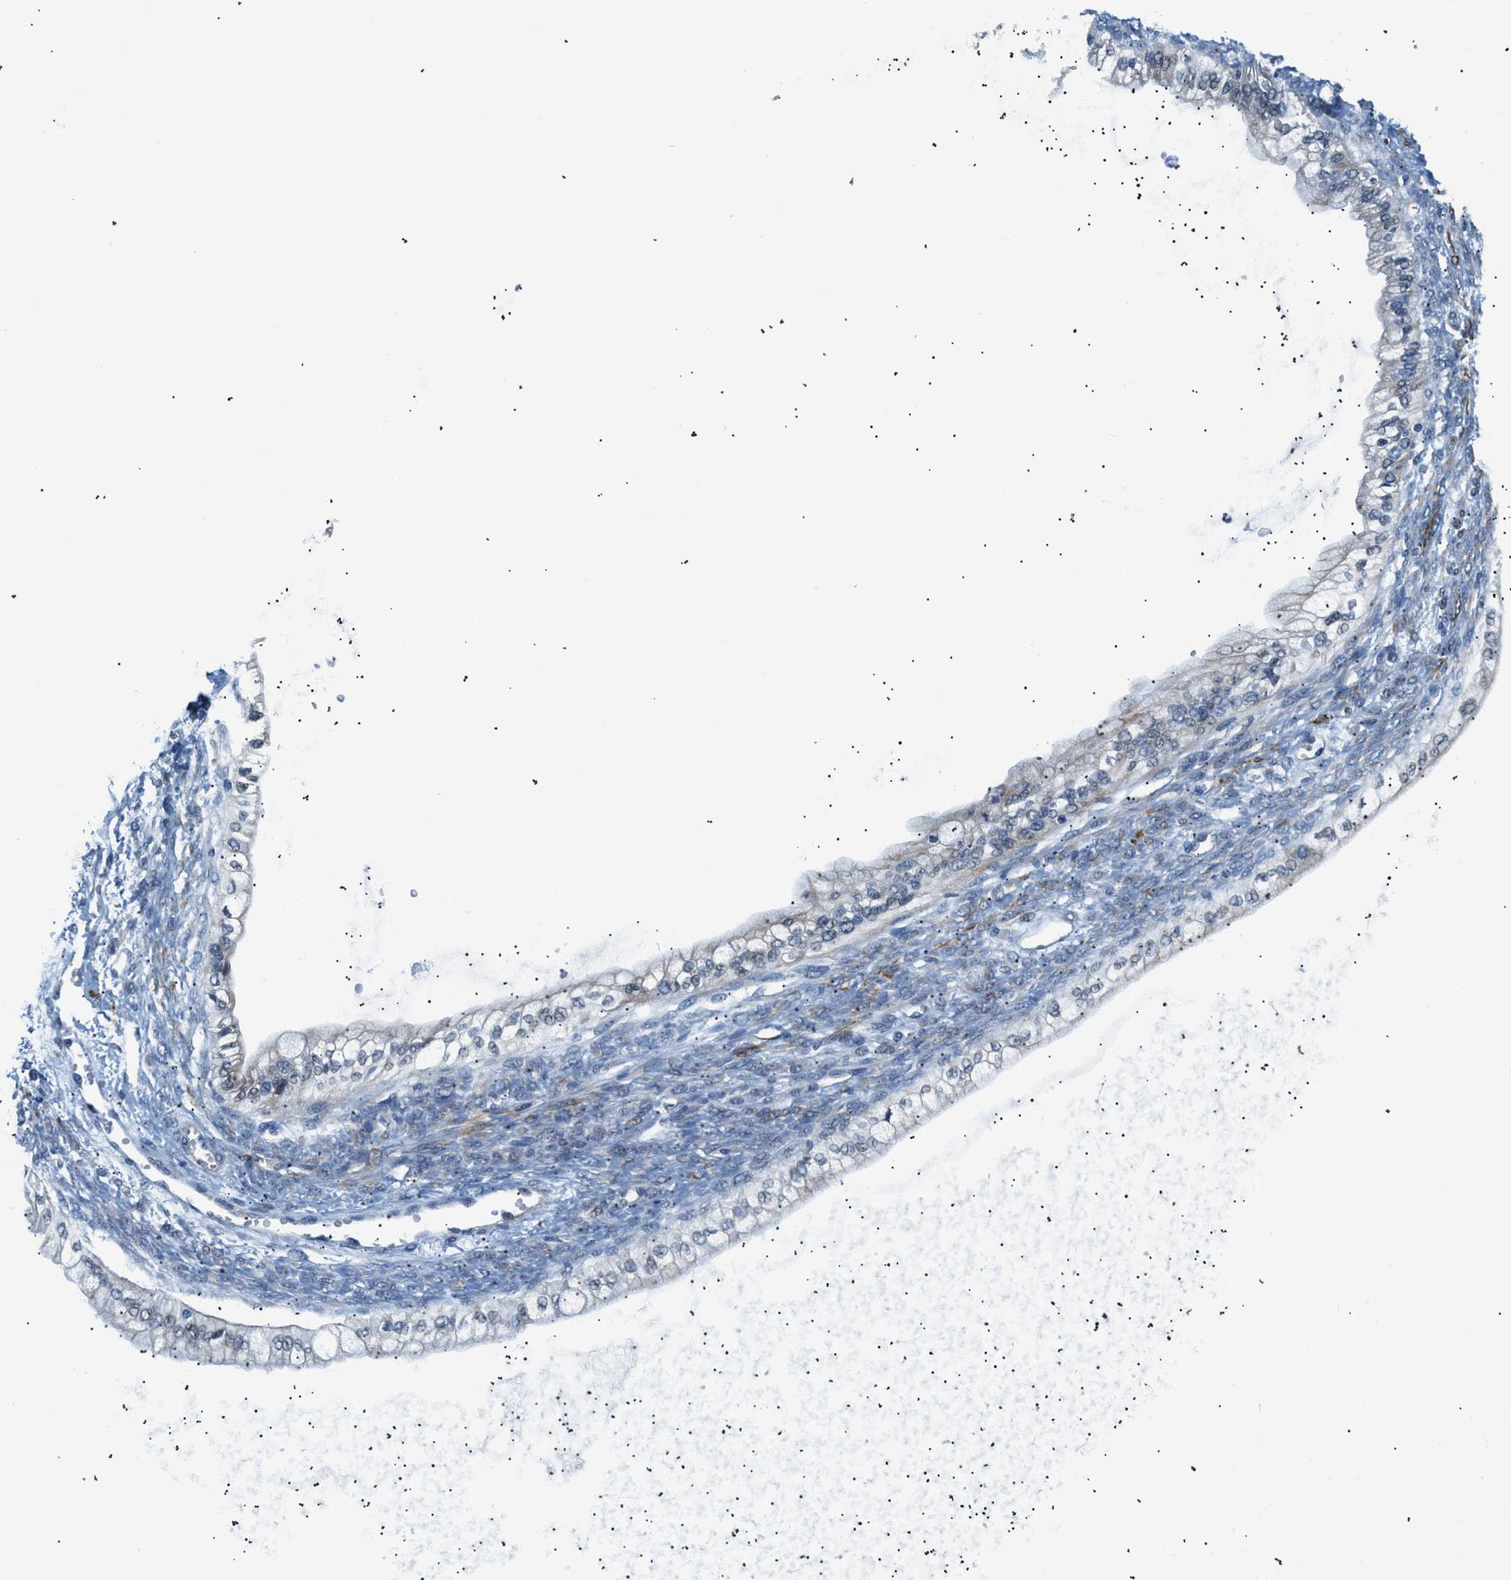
{"staining": {"intensity": "negative", "quantity": "none", "location": "none"}, "tissue": "ovarian cancer", "cell_type": "Tumor cells", "image_type": "cancer", "snomed": [{"axis": "morphology", "description": "Cystadenocarcinoma, mucinous, NOS"}, {"axis": "topography", "description": "Ovary"}], "caption": "Immunohistochemistry image of neoplastic tissue: ovarian mucinous cystadenocarcinoma stained with DAB (3,3'-diaminobenzidine) displays no significant protein positivity in tumor cells.", "gene": "ICA1", "patient": {"sex": "female", "age": 57}}